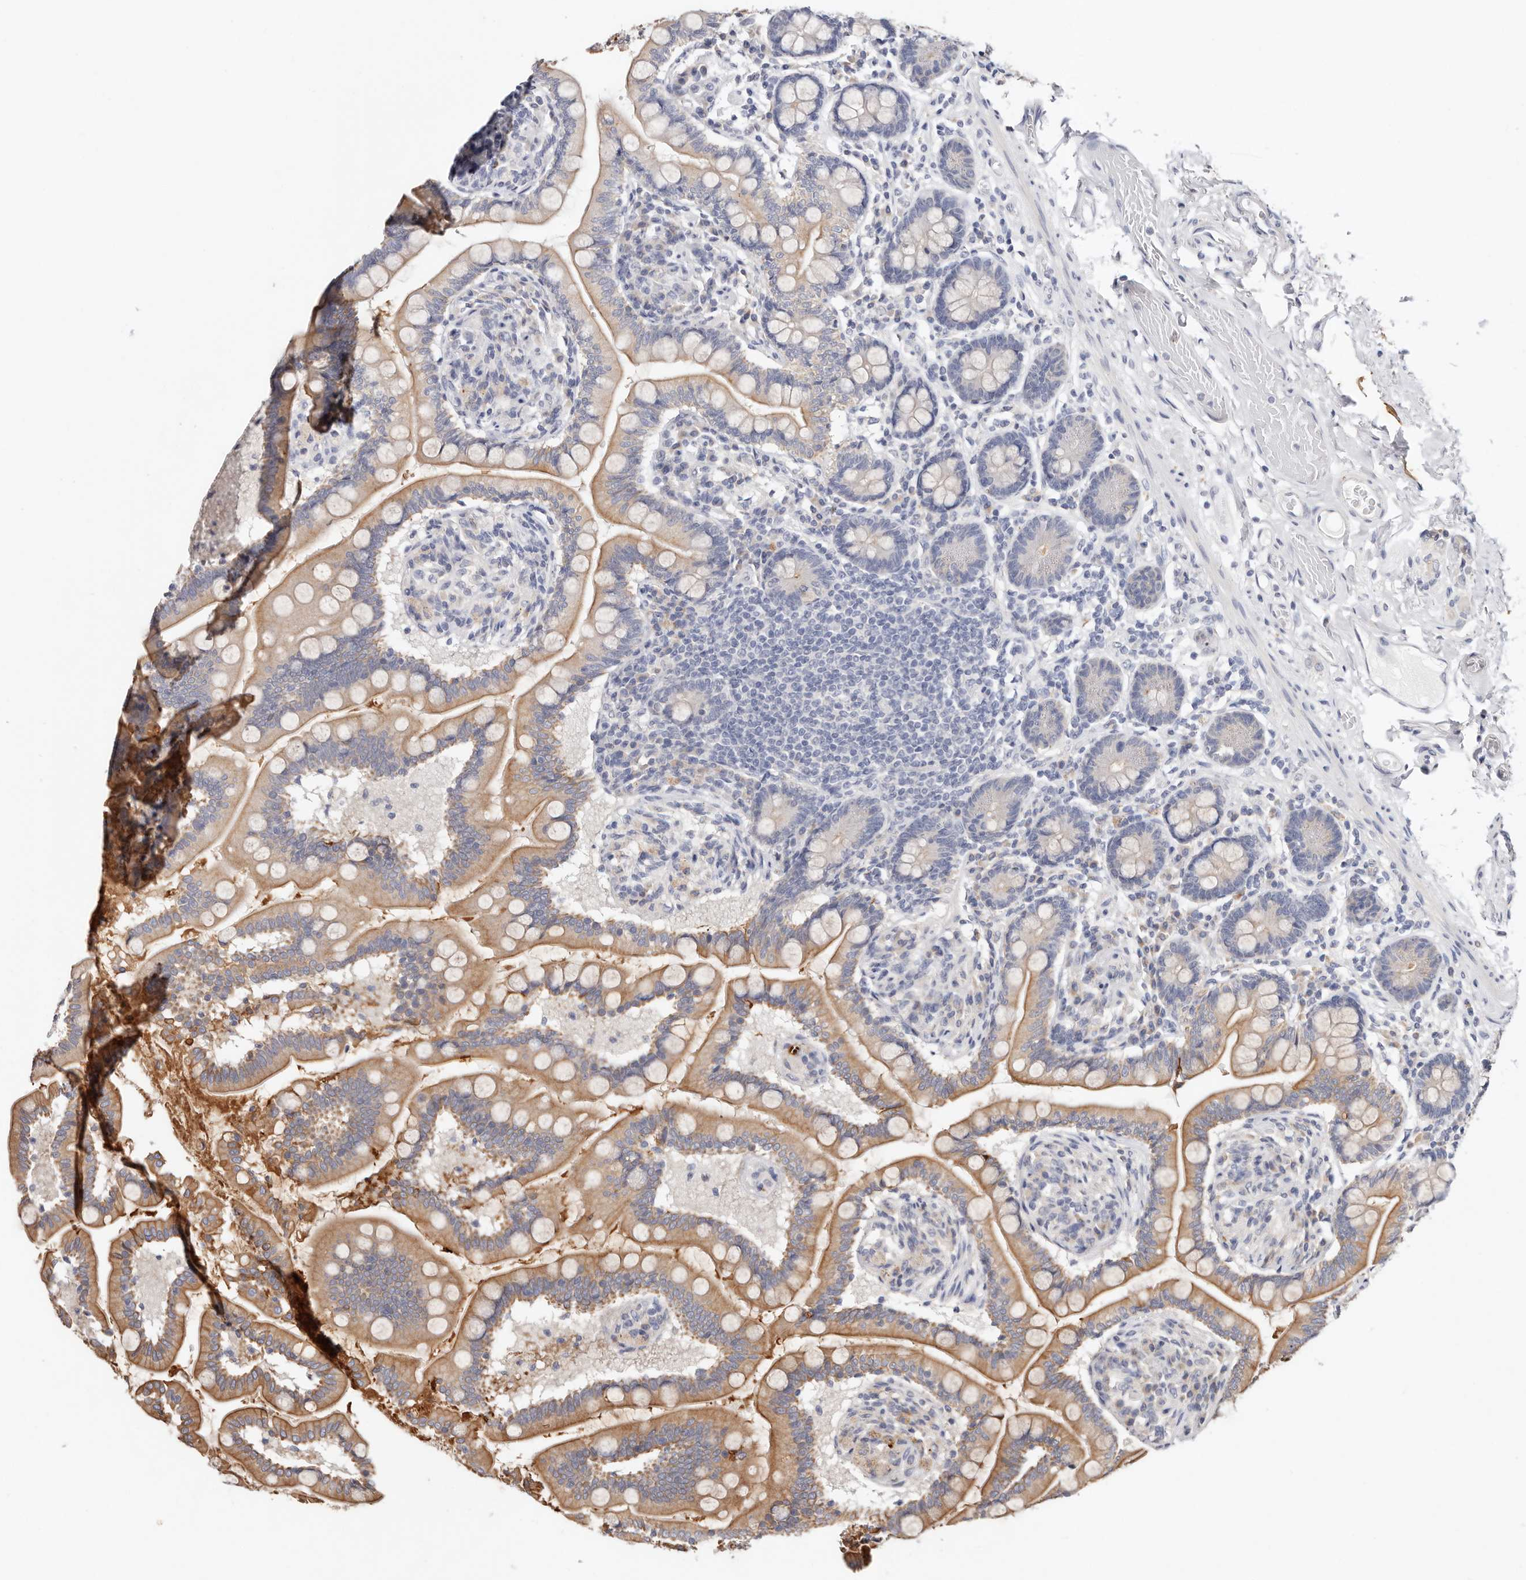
{"staining": {"intensity": "moderate", "quantity": "25%-75%", "location": "cytoplasmic/membranous"}, "tissue": "small intestine", "cell_type": "Glandular cells", "image_type": "normal", "snomed": [{"axis": "morphology", "description": "Normal tissue, NOS"}, {"axis": "topography", "description": "Small intestine"}], "caption": "Small intestine stained with immunohistochemistry exhibits moderate cytoplasmic/membranous positivity in approximately 25%-75% of glandular cells. (DAB = brown stain, brightfield microscopy at high magnification).", "gene": "USP33", "patient": {"sex": "female", "age": 64}}